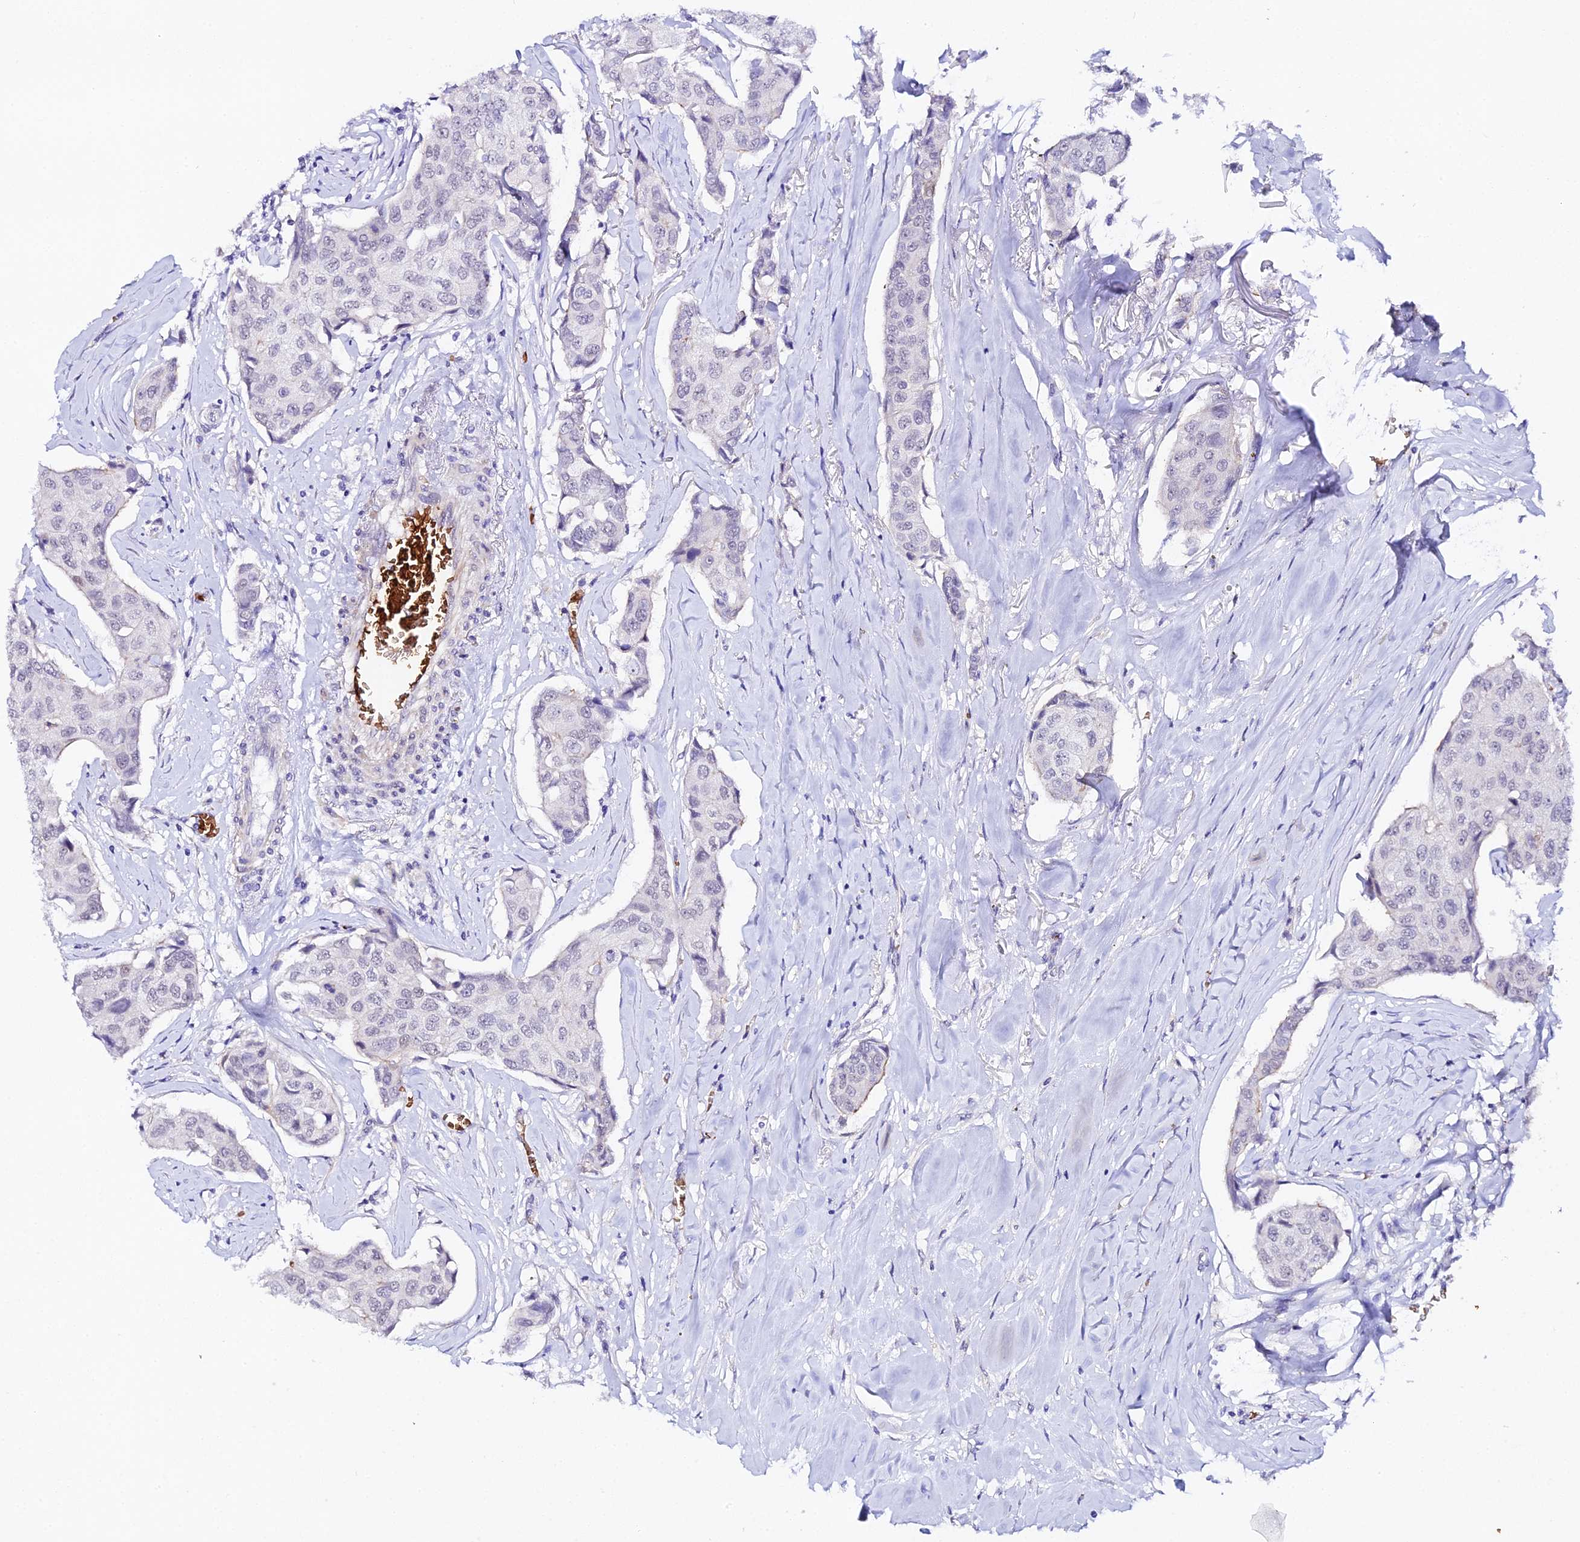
{"staining": {"intensity": "negative", "quantity": "none", "location": "none"}, "tissue": "breast cancer", "cell_type": "Tumor cells", "image_type": "cancer", "snomed": [{"axis": "morphology", "description": "Duct carcinoma"}, {"axis": "topography", "description": "Breast"}], "caption": "A histopathology image of infiltrating ductal carcinoma (breast) stained for a protein displays no brown staining in tumor cells.", "gene": "CFAP45", "patient": {"sex": "female", "age": 80}}